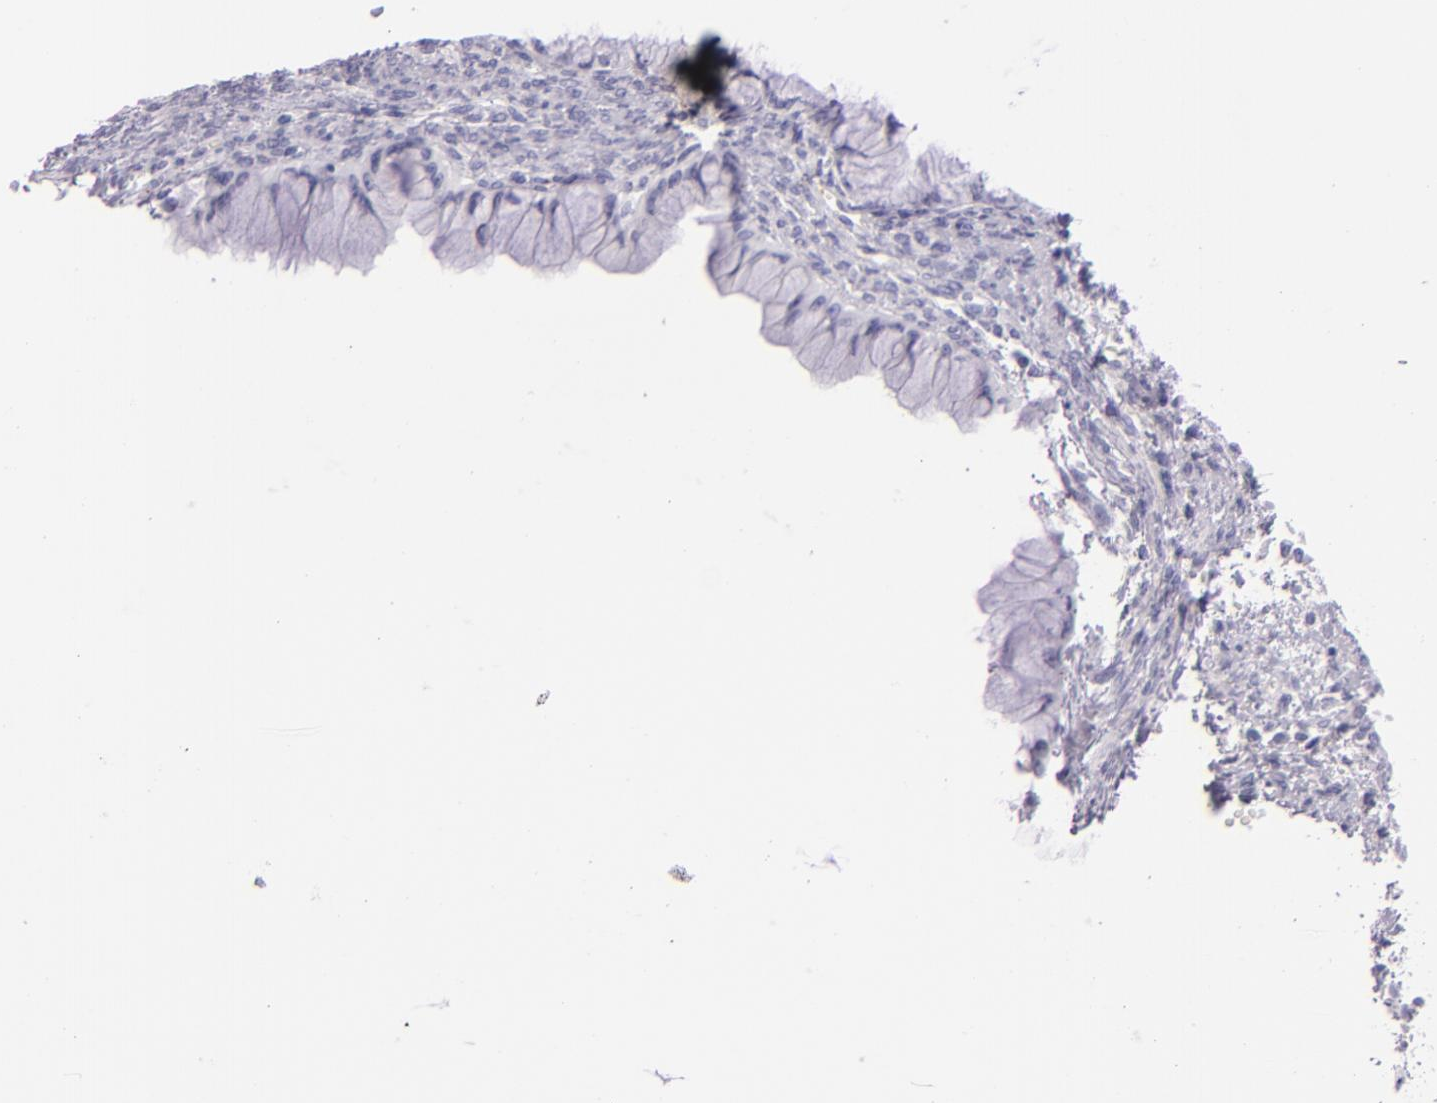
{"staining": {"intensity": "negative", "quantity": "none", "location": "none"}, "tissue": "ovarian cancer", "cell_type": "Tumor cells", "image_type": "cancer", "snomed": [{"axis": "morphology", "description": "Cystadenocarcinoma, mucinous, NOS"}, {"axis": "topography", "description": "Ovary"}], "caption": "Human ovarian cancer (mucinous cystadenocarcinoma) stained for a protein using immunohistochemistry (IHC) displays no positivity in tumor cells.", "gene": "SELP", "patient": {"sex": "female", "age": 63}}